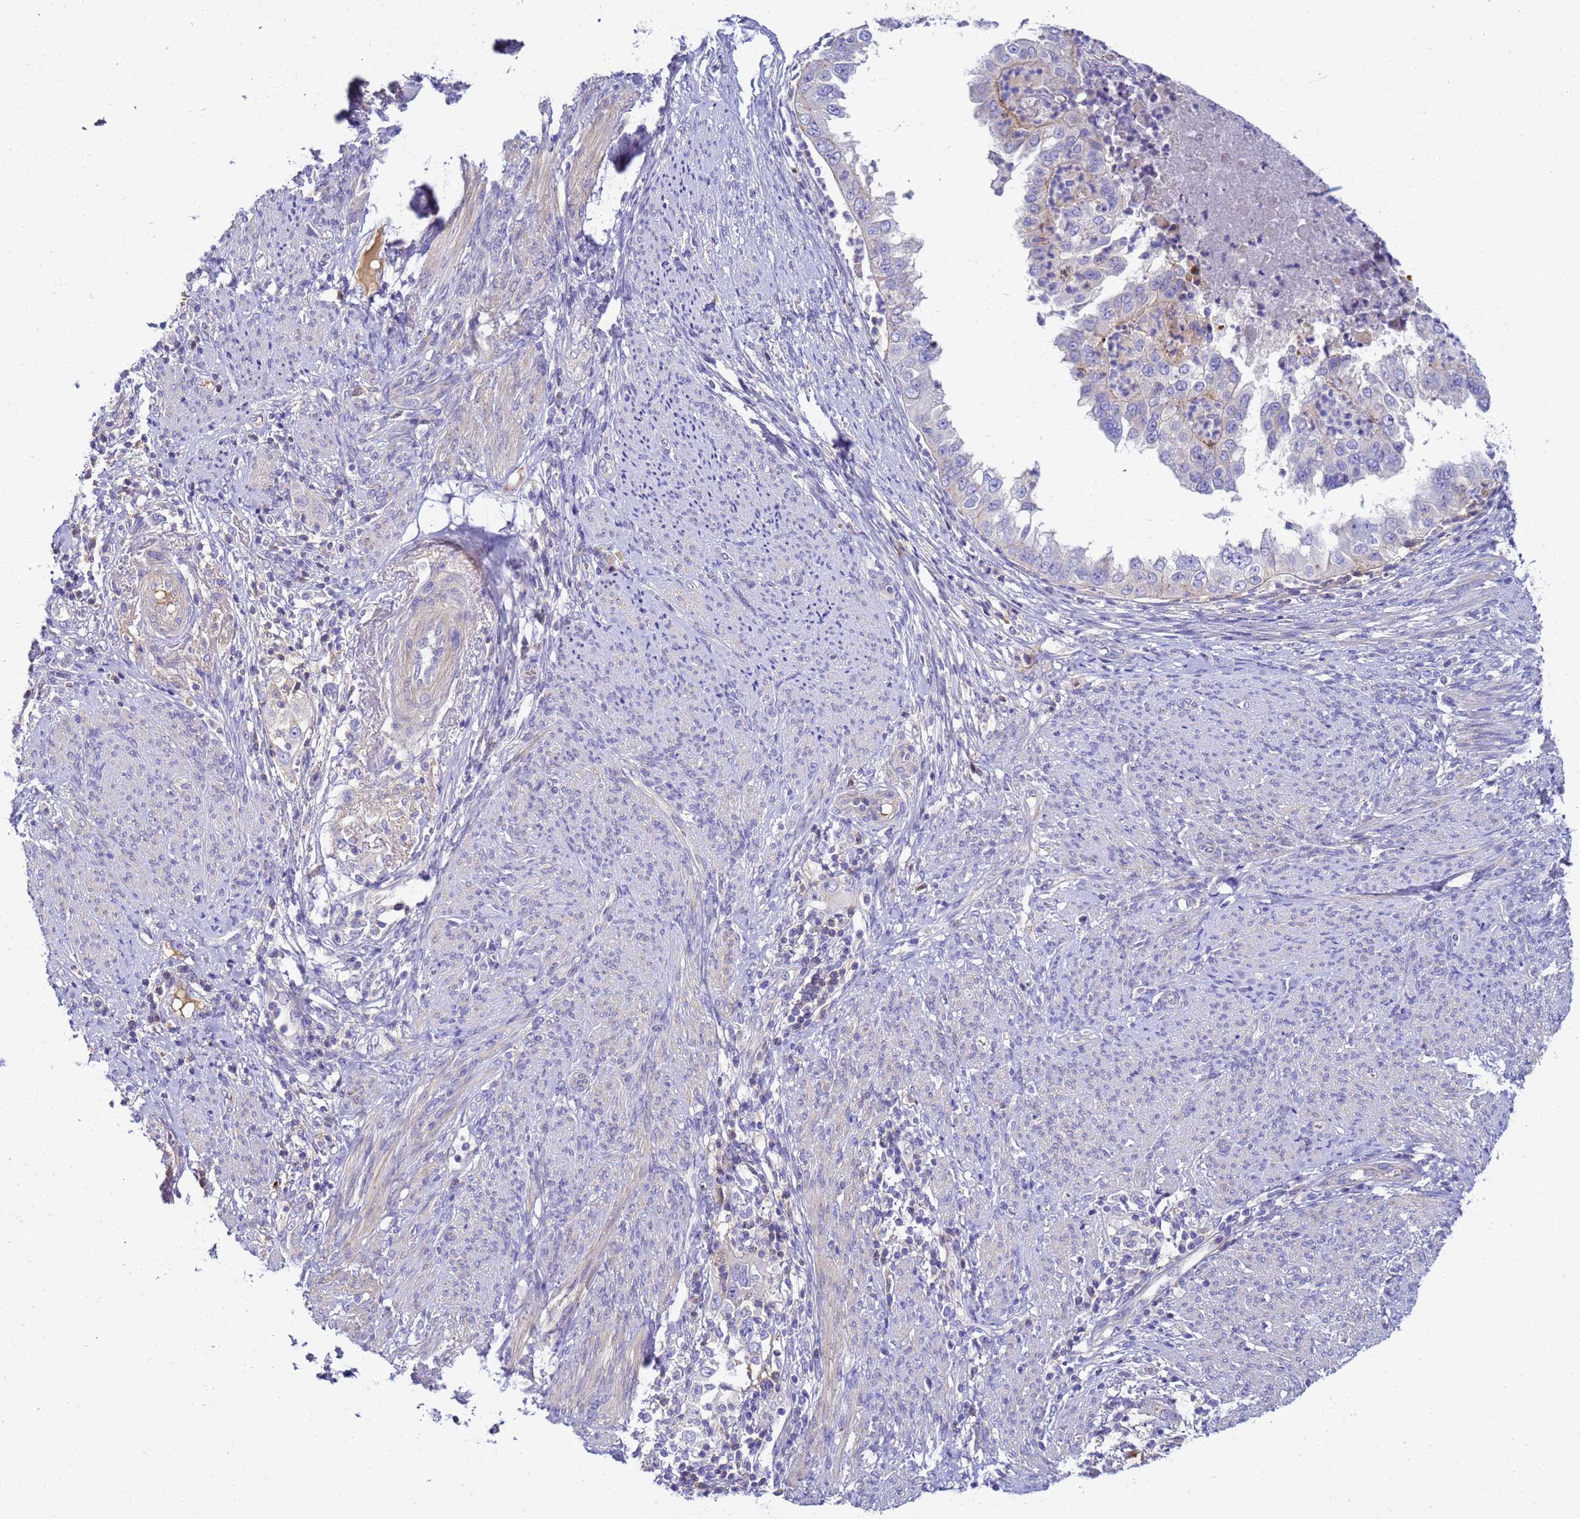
{"staining": {"intensity": "negative", "quantity": "none", "location": "none"}, "tissue": "endometrial cancer", "cell_type": "Tumor cells", "image_type": "cancer", "snomed": [{"axis": "morphology", "description": "Adenocarcinoma, NOS"}, {"axis": "topography", "description": "Endometrium"}], "caption": "Immunohistochemistry (IHC) of human endometrial cancer reveals no staining in tumor cells.", "gene": "TBCD", "patient": {"sex": "female", "age": 85}}